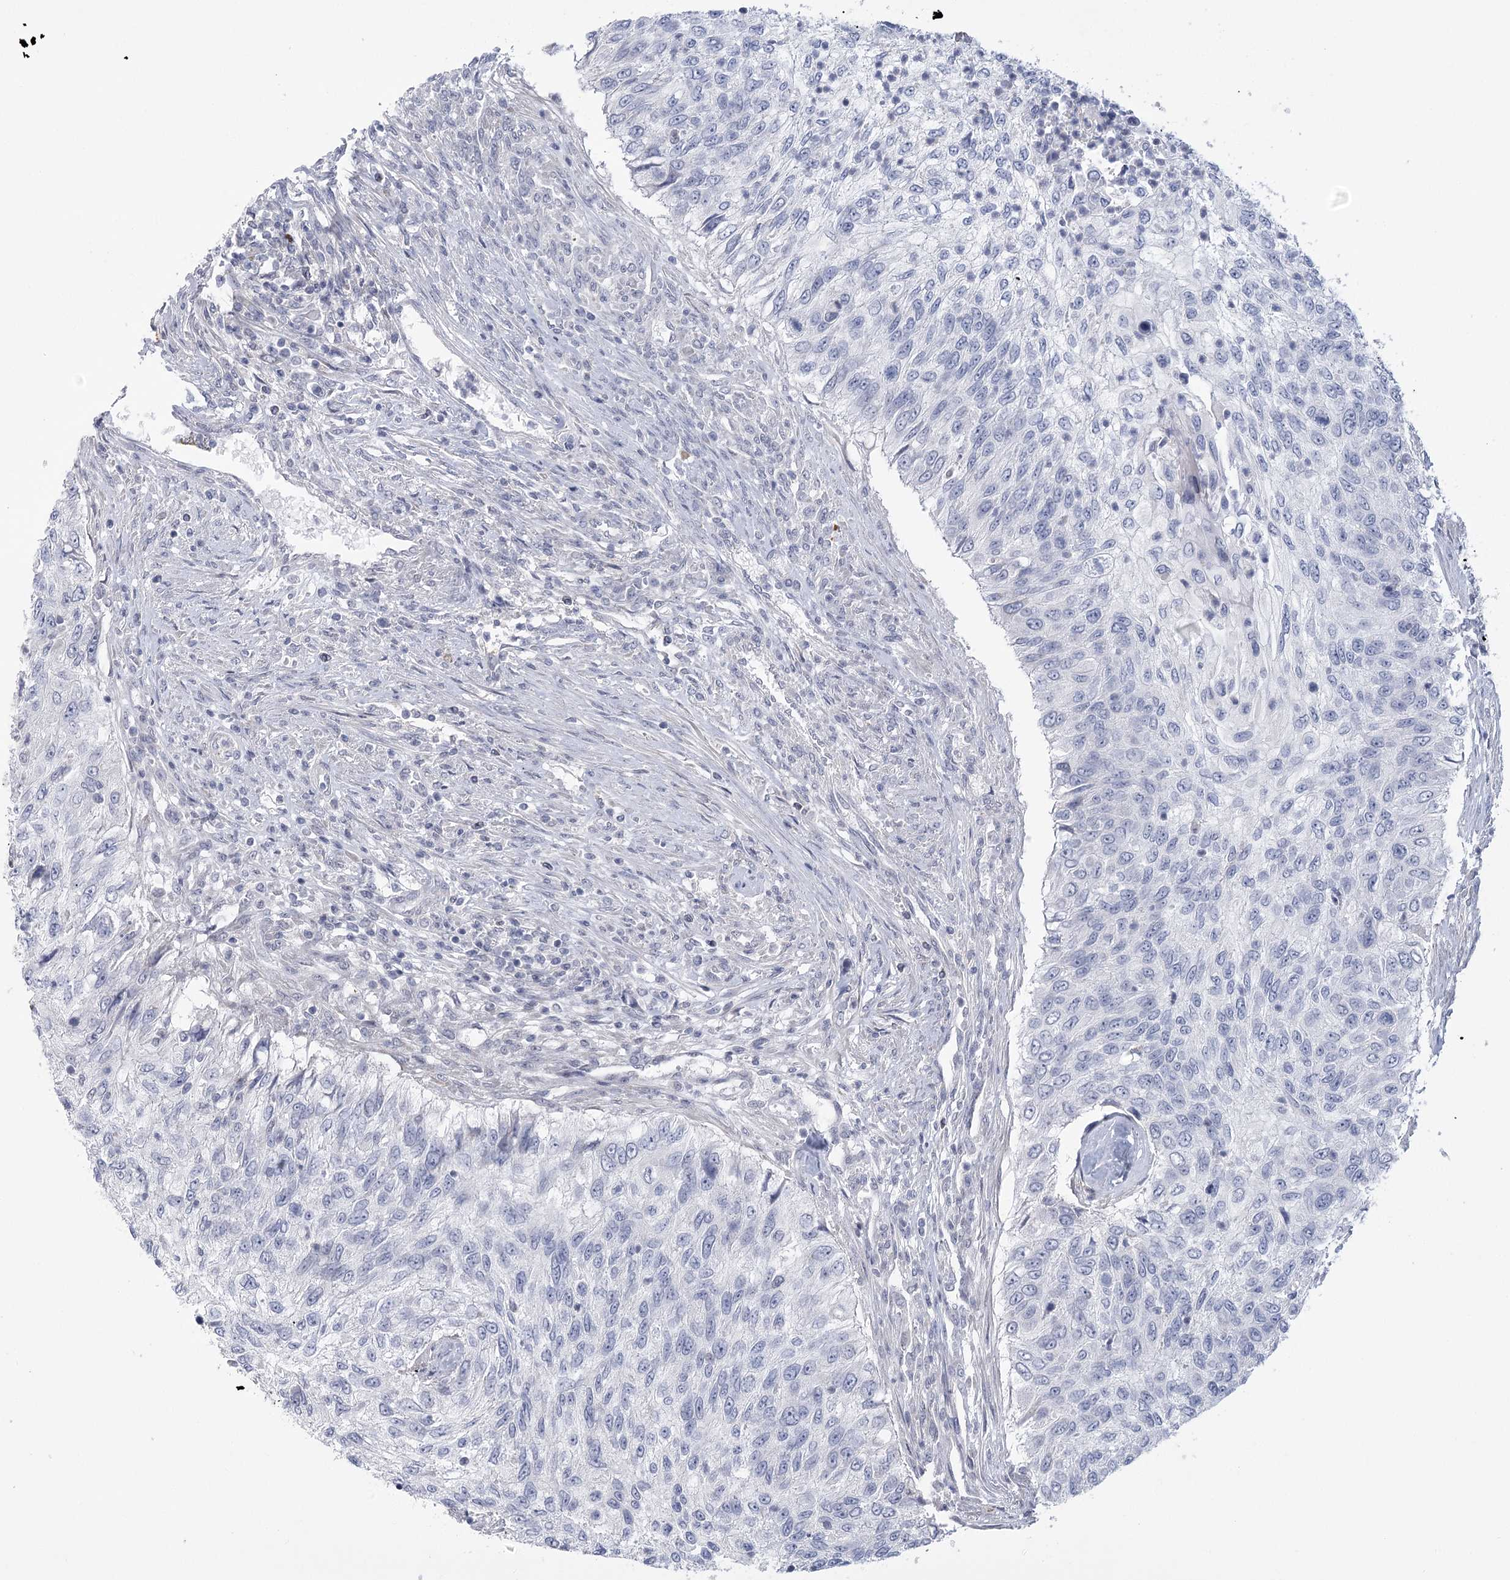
{"staining": {"intensity": "negative", "quantity": "none", "location": "none"}, "tissue": "urothelial cancer", "cell_type": "Tumor cells", "image_type": "cancer", "snomed": [{"axis": "morphology", "description": "Urothelial carcinoma, High grade"}, {"axis": "topography", "description": "Urinary bladder"}], "caption": "Immunohistochemistry (IHC) micrograph of urothelial cancer stained for a protein (brown), which demonstrates no expression in tumor cells.", "gene": "FAM76B", "patient": {"sex": "female", "age": 60}}